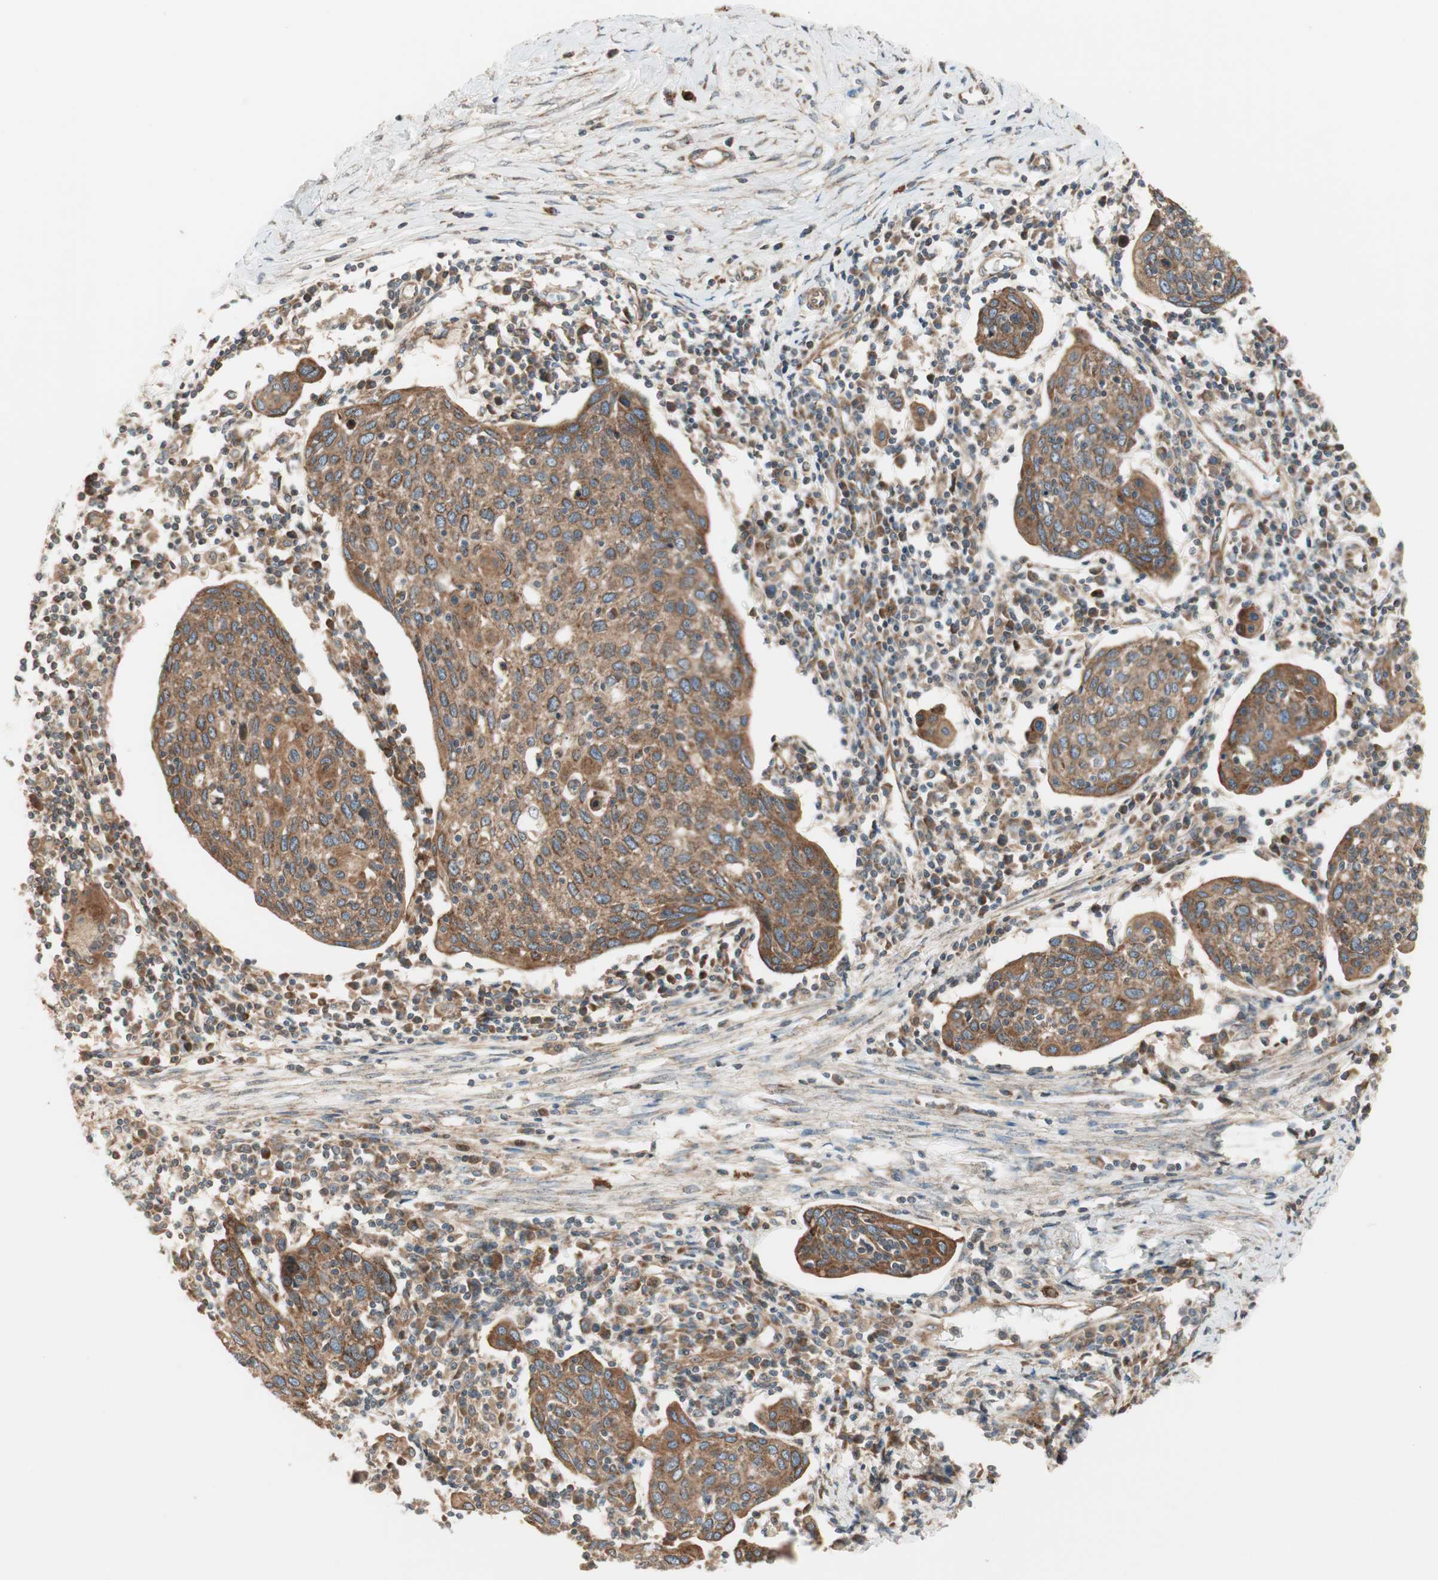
{"staining": {"intensity": "moderate", "quantity": ">75%", "location": "cytoplasmic/membranous"}, "tissue": "cervical cancer", "cell_type": "Tumor cells", "image_type": "cancer", "snomed": [{"axis": "morphology", "description": "Squamous cell carcinoma, NOS"}, {"axis": "topography", "description": "Cervix"}], "caption": "Immunohistochemical staining of cervical cancer (squamous cell carcinoma) reveals moderate cytoplasmic/membranous protein expression in approximately >75% of tumor cells.", "gene": "CTTNBP2NL", "patient": {"sex": "female", "age": 40}}